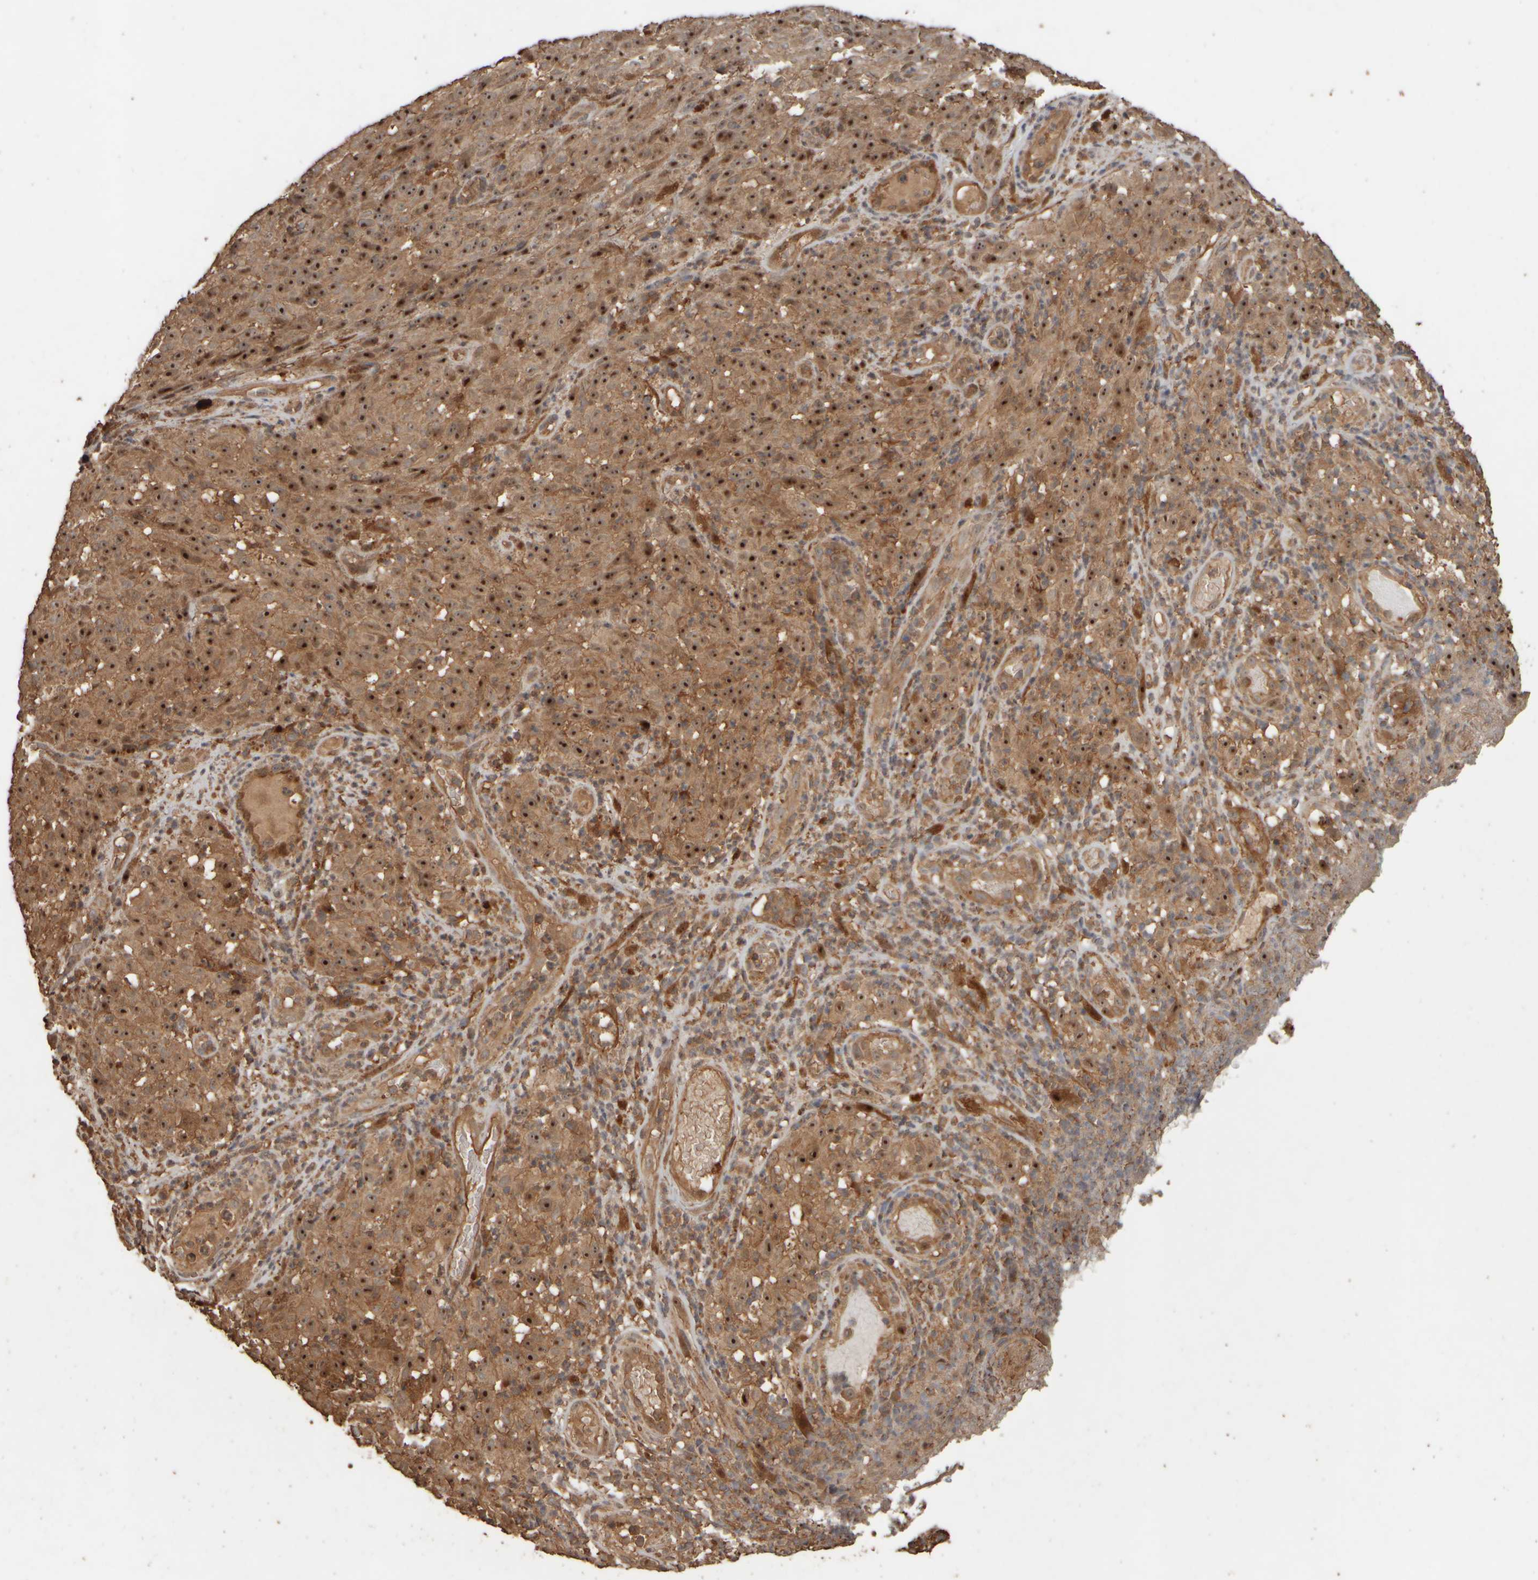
{"staining": {"intensity": "strong", "quantity": ">75%", "location": "cytoplasmic/membranous,nuclear"}, "tissue": "melanoma", "cell_type": "Tumor cells", "image_type": "cancer", "snomed": [{"axis": "morphology", "description": "Malignant melanoma, NOS"}, {"axis": "topography", "description": "Skin"}], "caption": "Immunohistochemical staining of human malignant melanoma reveals strong cytoplasmic/membranous and nuclear protein expression in about >75% of tumor cells.", "gene": "SPHK1", "patient": {"sex": "female", "age": 82}}